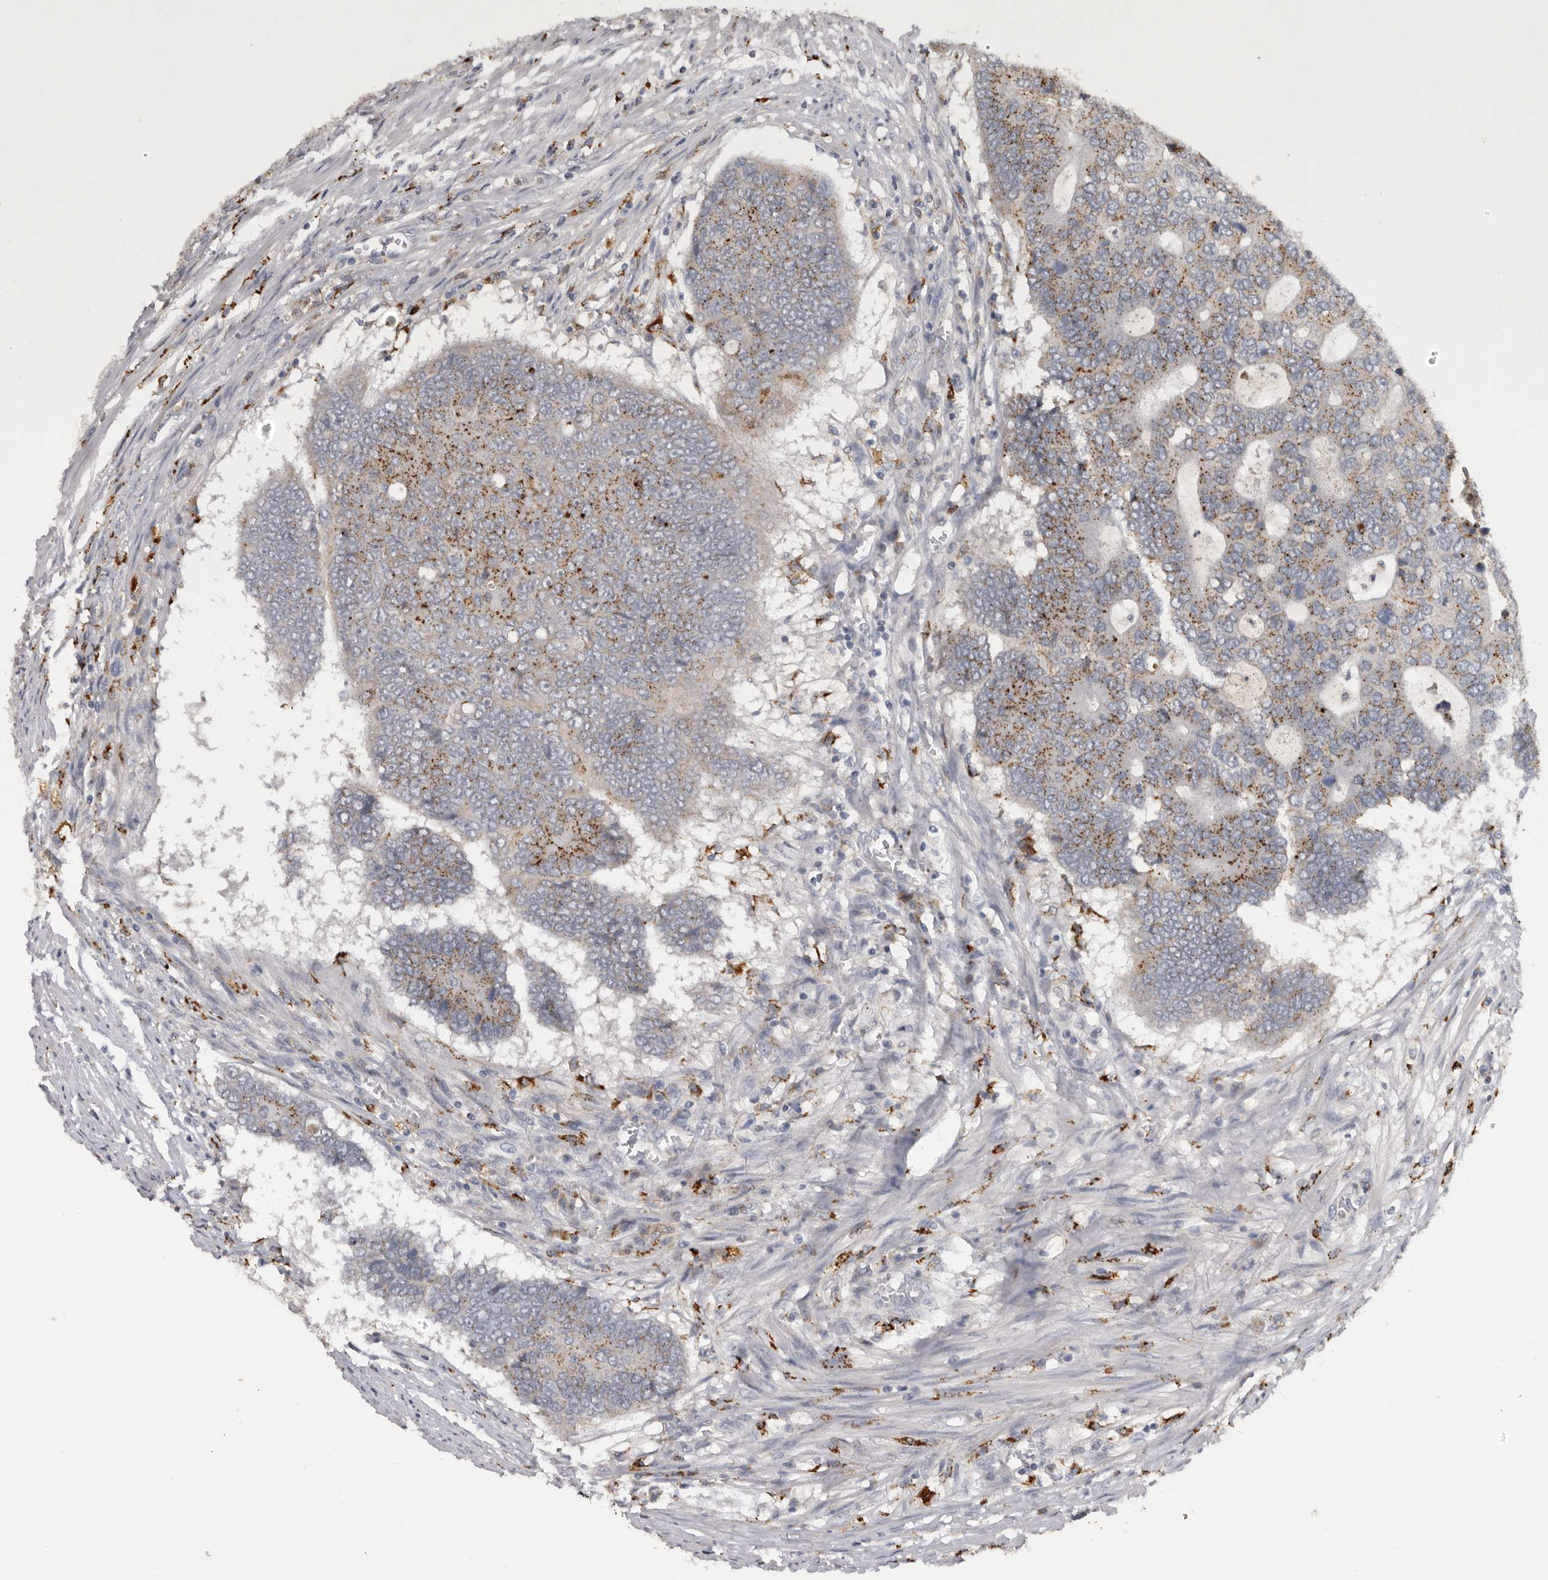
{"staining": {"intensity": "moderate", "quantity": "25%-75%", "location": "cytoplasmic/membranous"}, "tissue": "colorectal cancer", "cell_type": "Tumor cells", "image_type": "cancer", "snomed": [{"axis": "morphology", "description": "Adenocarcinoma, NOS"}, {"axis": "topography", "description": "Colon"}], "caption": "Colorectal adenocarcinoma stained with DAB immunohistochemistry (IHC) reveals medium levels of moderate cytoplasmic/membranous staining in approximately 25%-75% of tumor cells.", "gene": "DAP", "patient": {"sex": "male", "age": 87}}